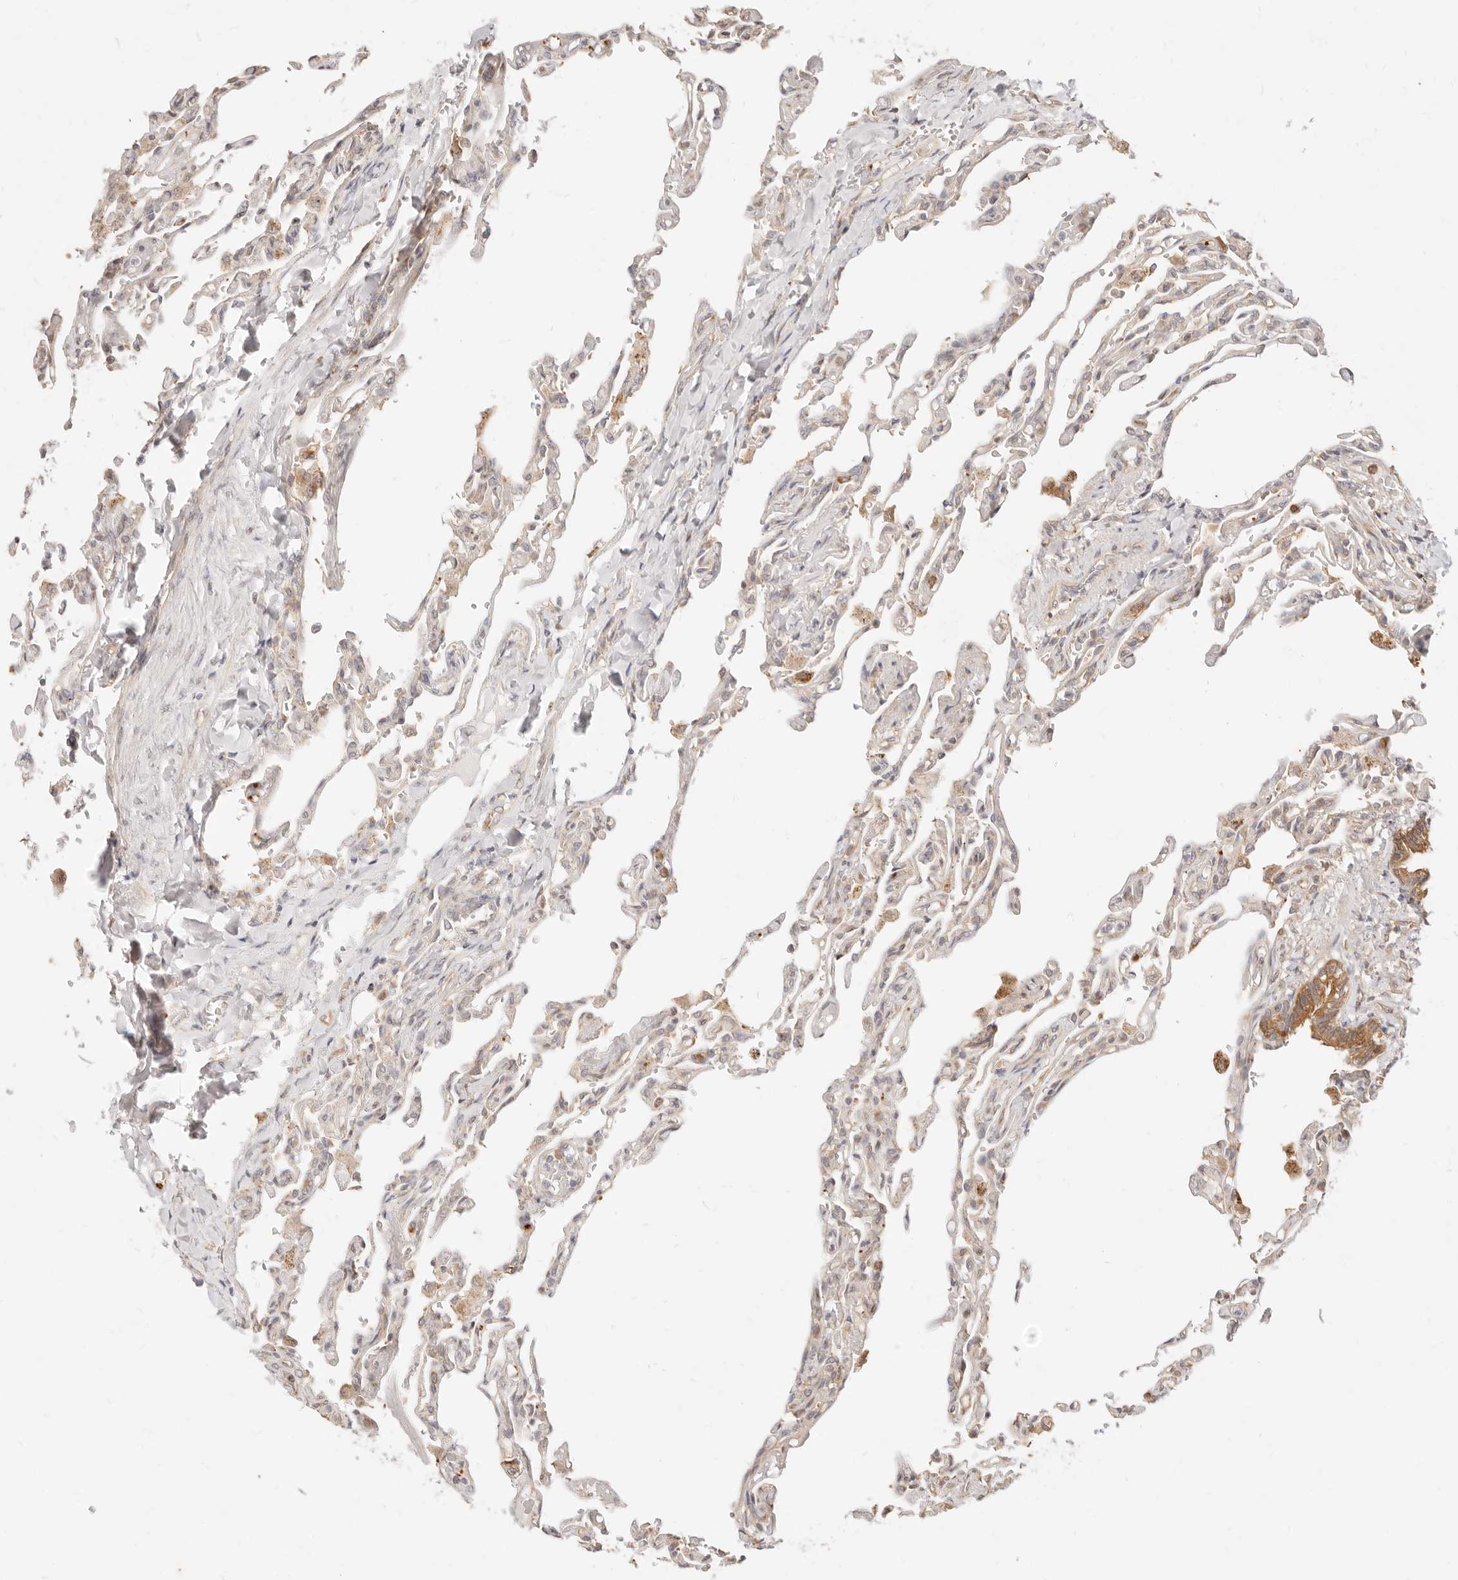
{"staining": {"intensity": "weak", "quantity": "25%-75%", "location": "cytoplasmic/membranous"}, "tissue": "lung", "cell_type": "Alveolar cells", "image_type": "normal", "snomed": [{"axis": "morphology", "description": "Normal tissue, NOS"}, {"axis": "topography", "description": "Lung"}], "caption": "This is a histology image of IHC staining of normal lung, which shows weak staining in the cytoplasmic/membranous of alveolar cells.", "gene": "UBXN10", "patient": {"sex": "male", "age": 21}}